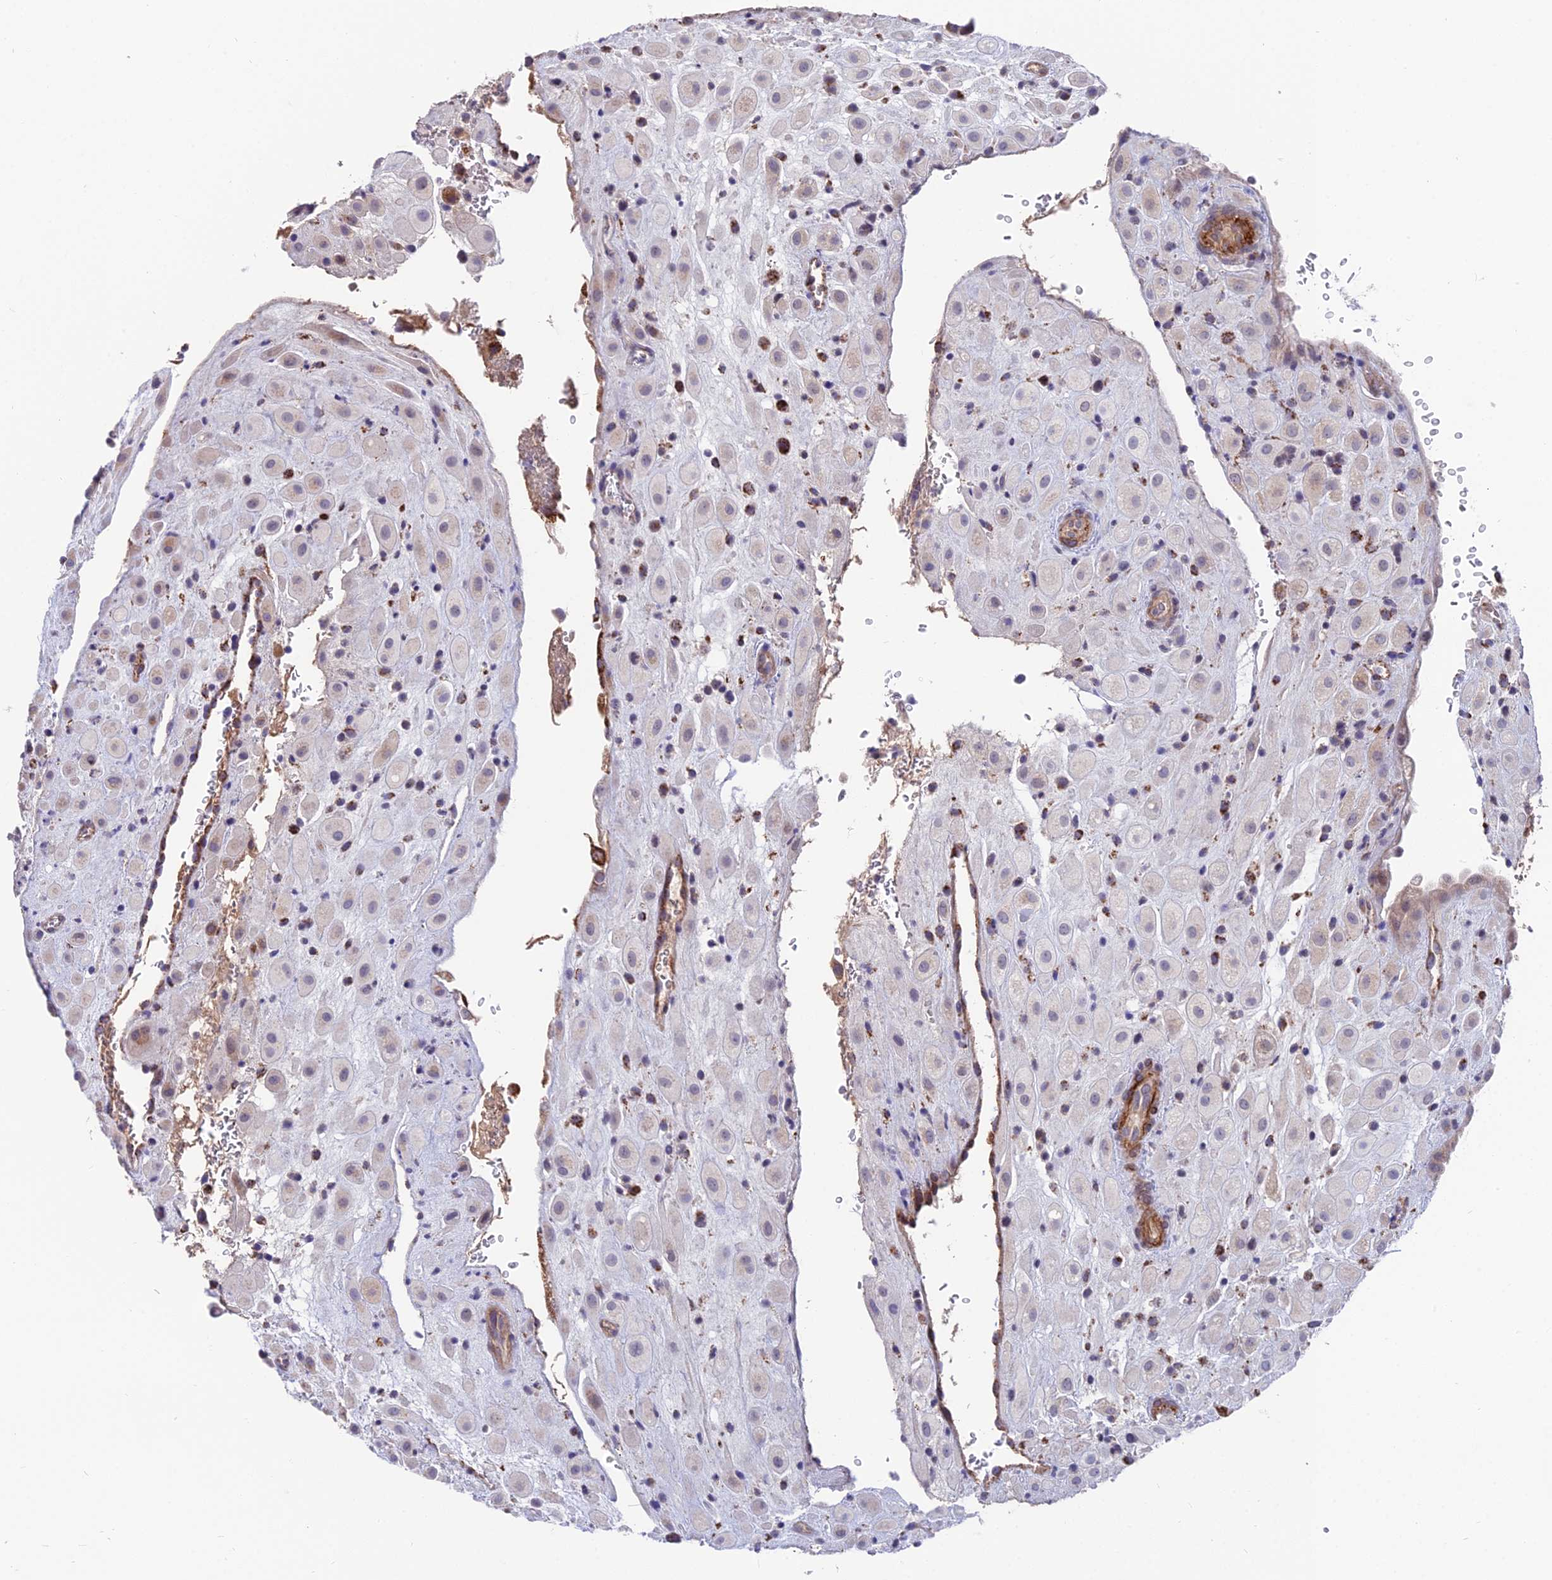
{"staining": {"intensity": "negative", "quantity": "none", "location": "none"}, "tissue": "placenta", "cell_type": "Decidual cells", "image_type": "normal", "snomed": [{"axis": "morphology", "description": "Normal tissue, NOS"}, {"axis": "topography", "description": "Placenta"}], "caption": "The immunohistochemistry (IHC) photomicrograph has no significant expression in decidual cells of placenta.", "gene": "TIGD6", "patient": {"sex": "female", "age": 35}}